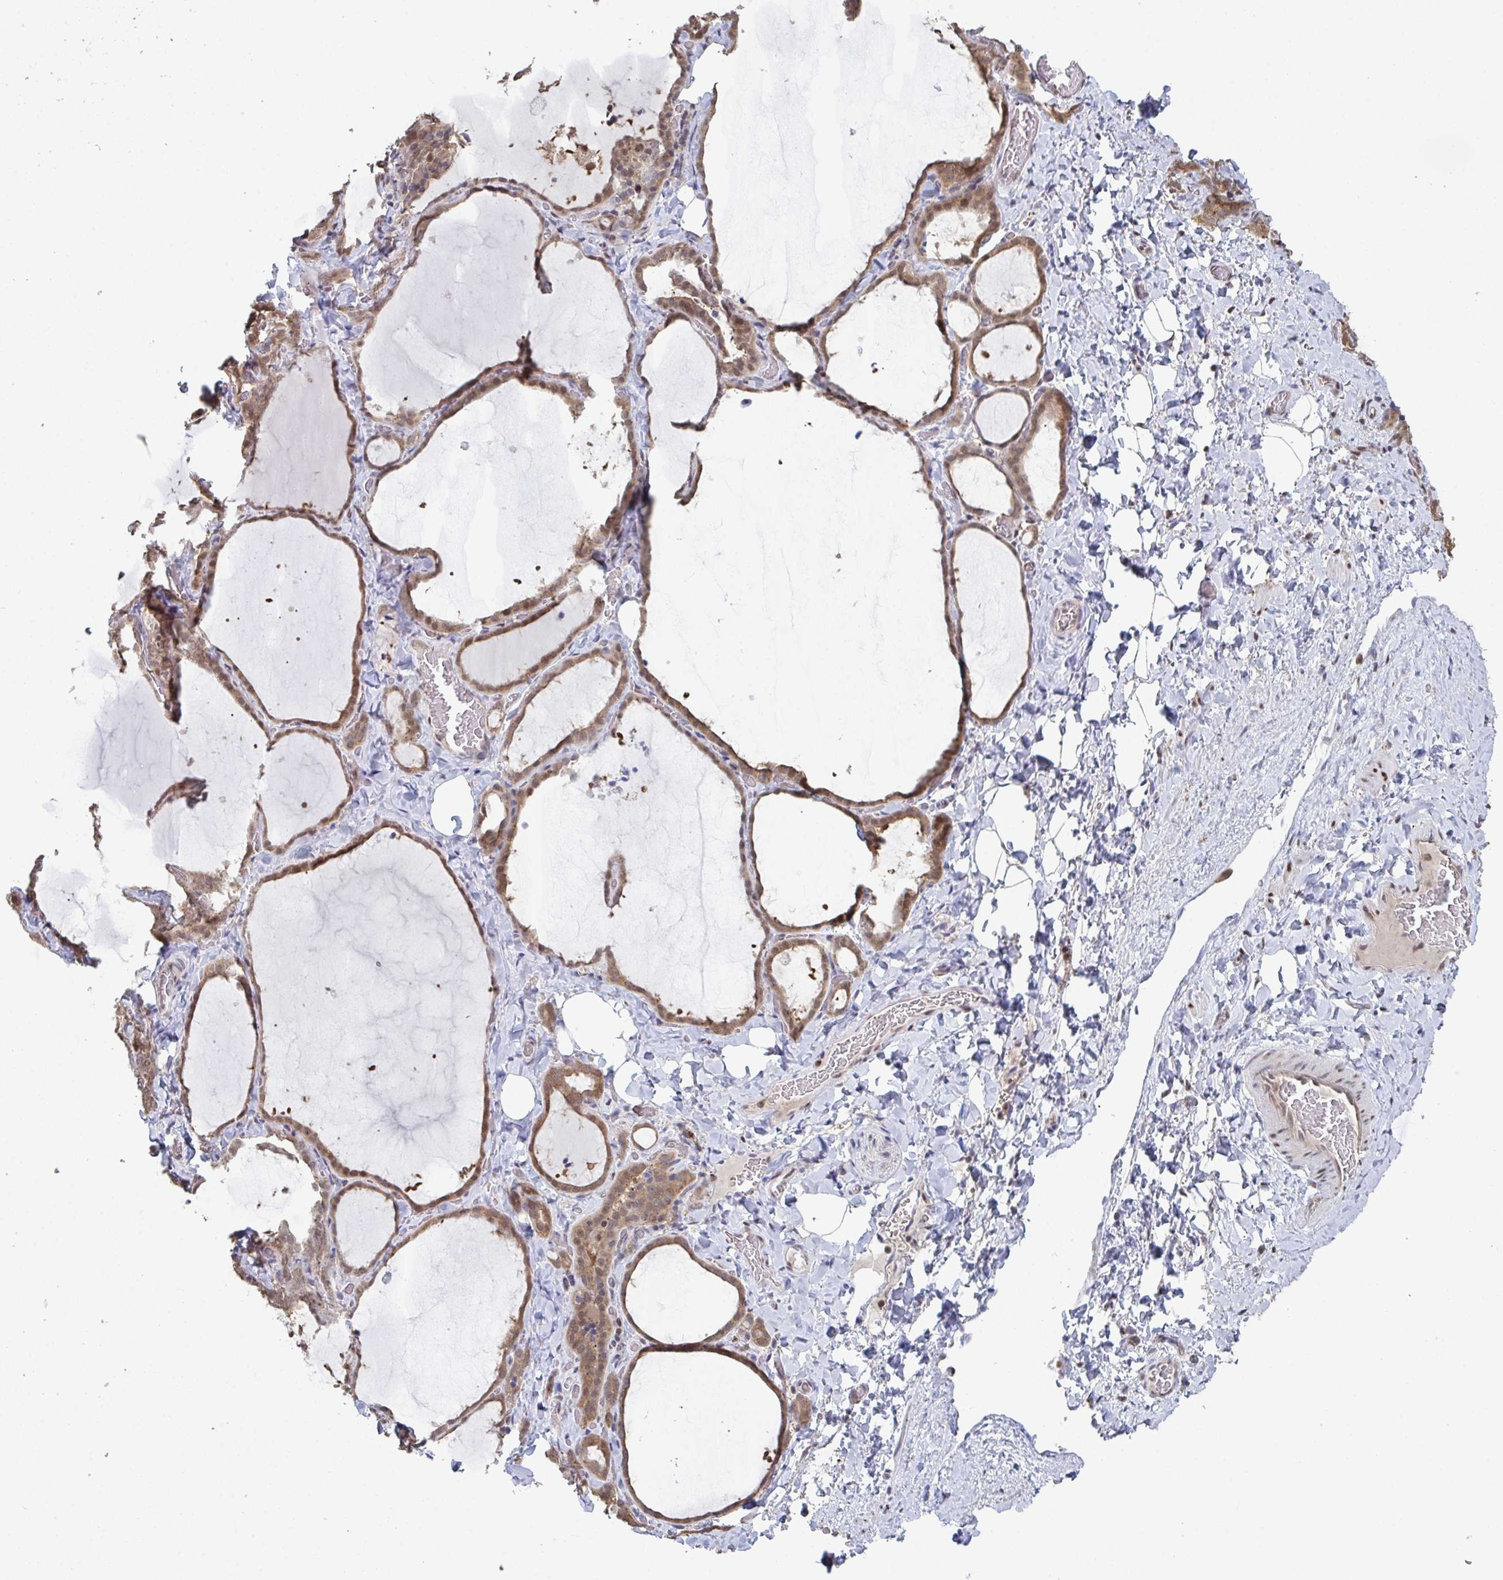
{"staining": {"intensity": "moderate", "quantity": ">75%", "location": "cytoplasmic/membranous,nuclear"}, "tissue": "thyroid gland", "cell_type": "Glandular cells", "image_type": "normal", "snomed": [{"axis": "morphology", "description": "Normal tissue, NOS"}, {"axis": "topography", "description": "Thyroid gland"}], "caption": "Glandular cells reveal medium levels of moderate cytoplasmic/membranous,nuclear staining in about >75% of cells in normal human thyroid gland.", "gene": "ACD", "patient": {"sex": "female", "age": 22}}